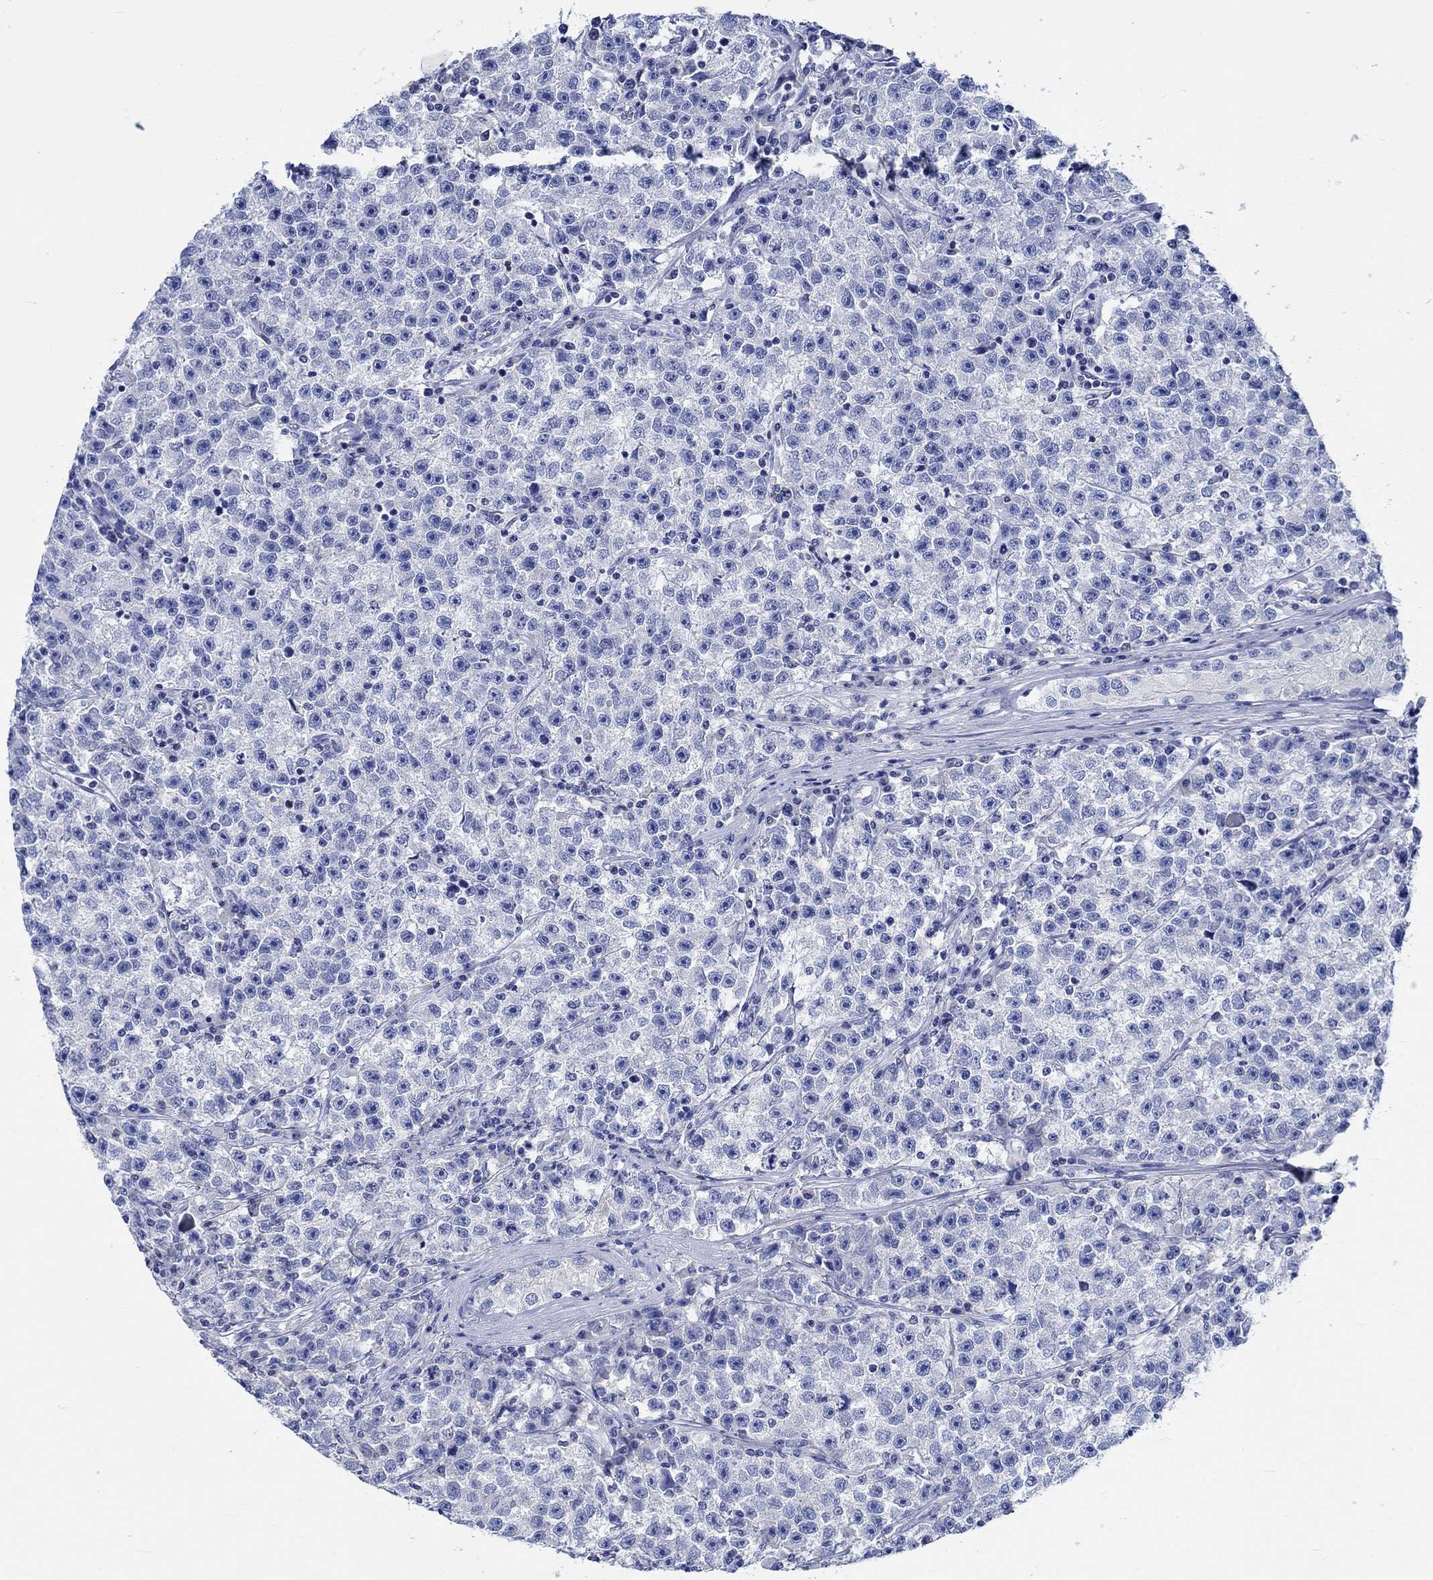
{"staining": {"intensity": "negative", "quantity": "none", "location": "none"}, "tissue": "testis cancer", "cell_type": "Tumor cells", "image_type": "cancer", "snomed": [{"axis": "morphology", "description": "Seminoma, NOS"}, {"axis": "topography", "description": "Testis"}], "caption": "High magnification brightfield microscopy of testis cancer (seminoma) stained with DAB (3,3'-diaminobenzidine) (brown) and counterstained with hematoxylin (blue): tumor cells show no significant expression.", "gene": "PTPRN2", "patient": {"sex": "male", "age": 22}}